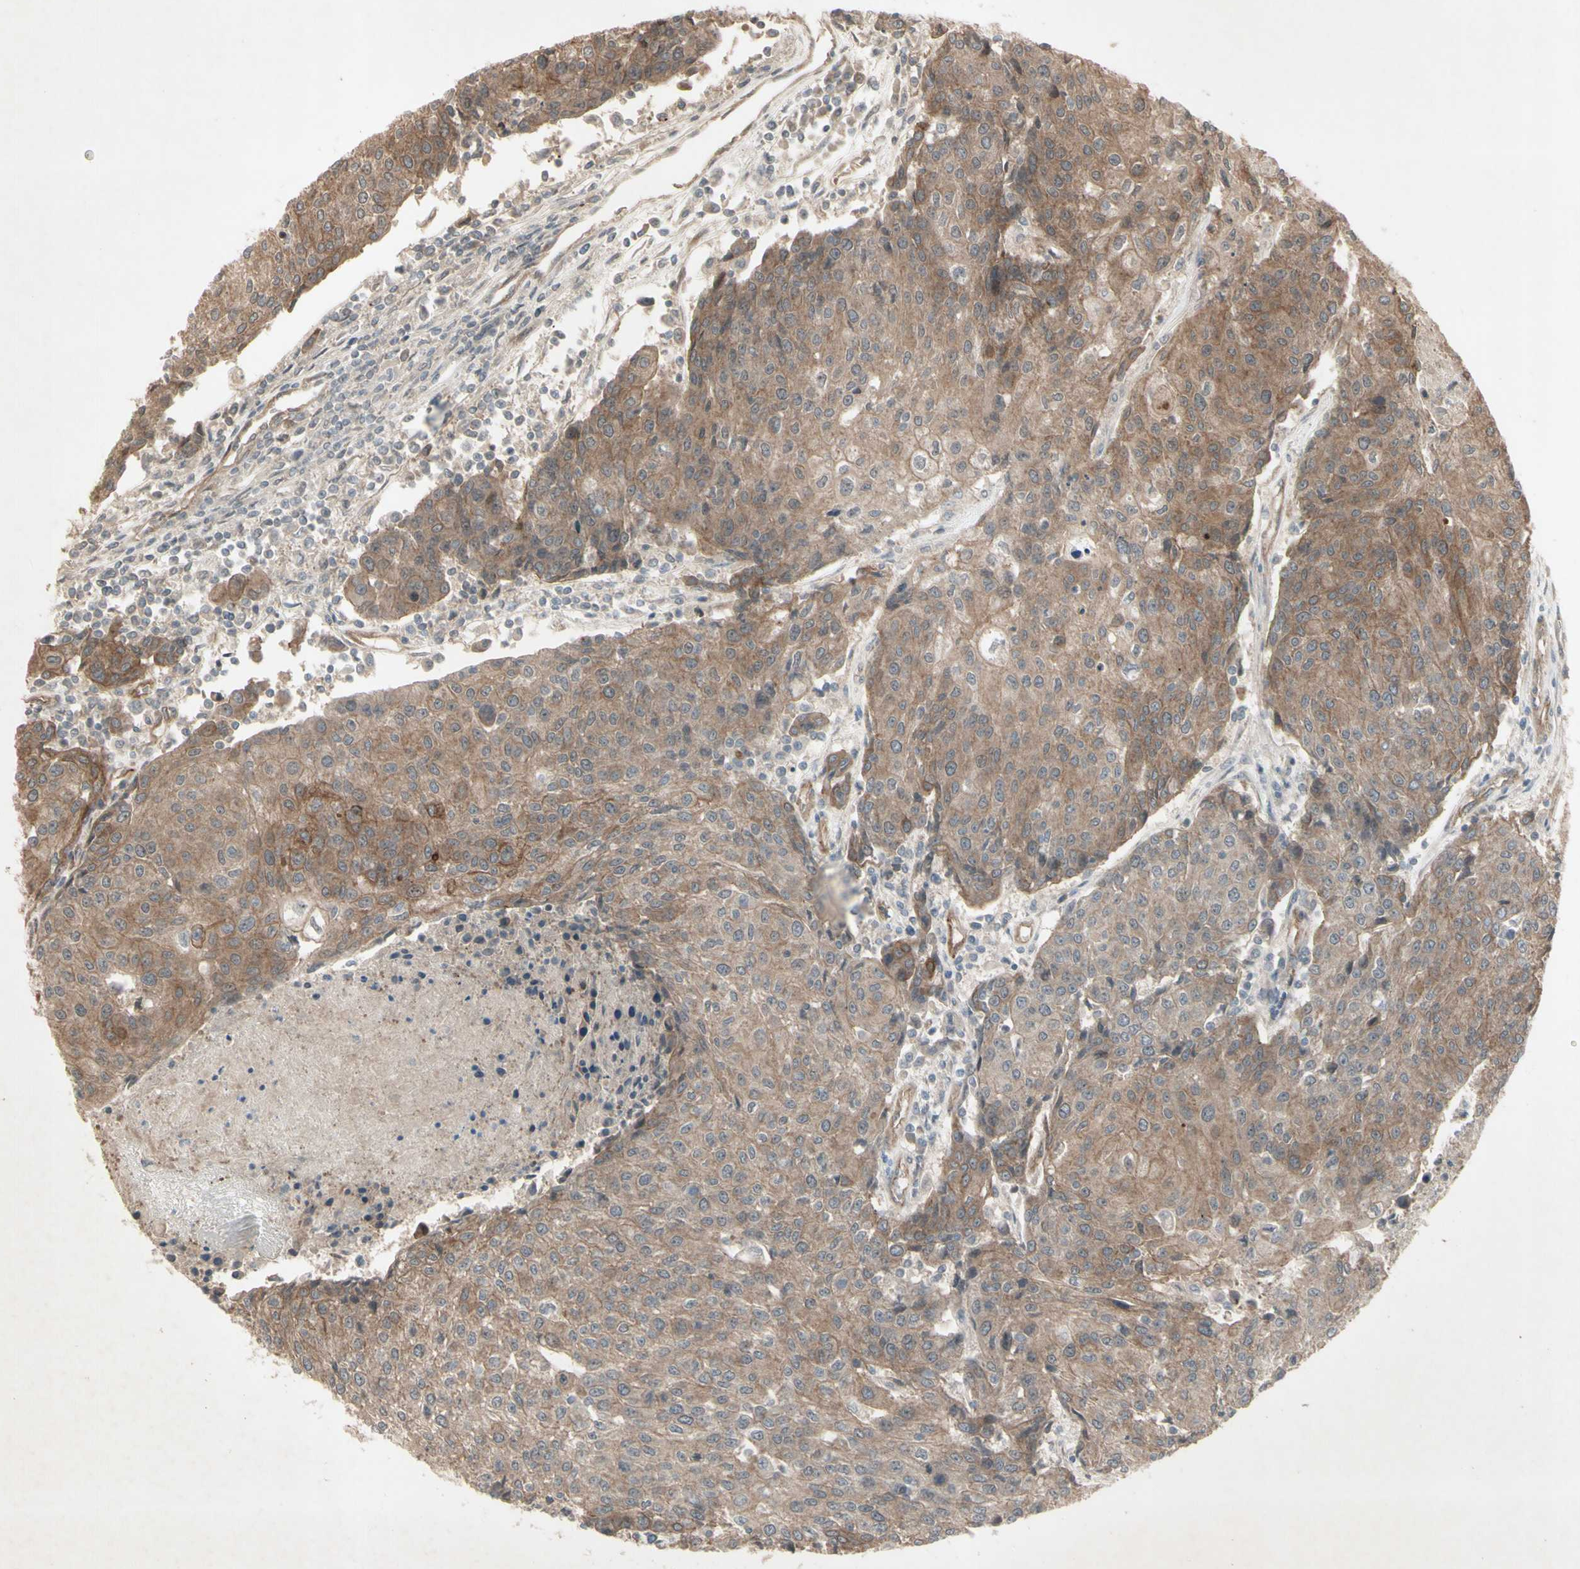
{"staining": {"intensity": "moderate", "quantity": "25%-75%", "location": "cytoplasmic/membranous"}, "tissue": "urothelial cancer", "cell_type": "Tumor cells", "image_type": "cancer", "snomed": [{"axis": "morphology", "description": "Urothelial carcinoma, High grade"}, {"axis": "topography", "description": "Urinary bladder"}], "caption": "A brown stain labels moderate cytoplasmic/membranous positivity of a protein in urothelial cancer tumor cells.", "gene": "JAG1", "patient": {"sex": "female", "age": 85}}